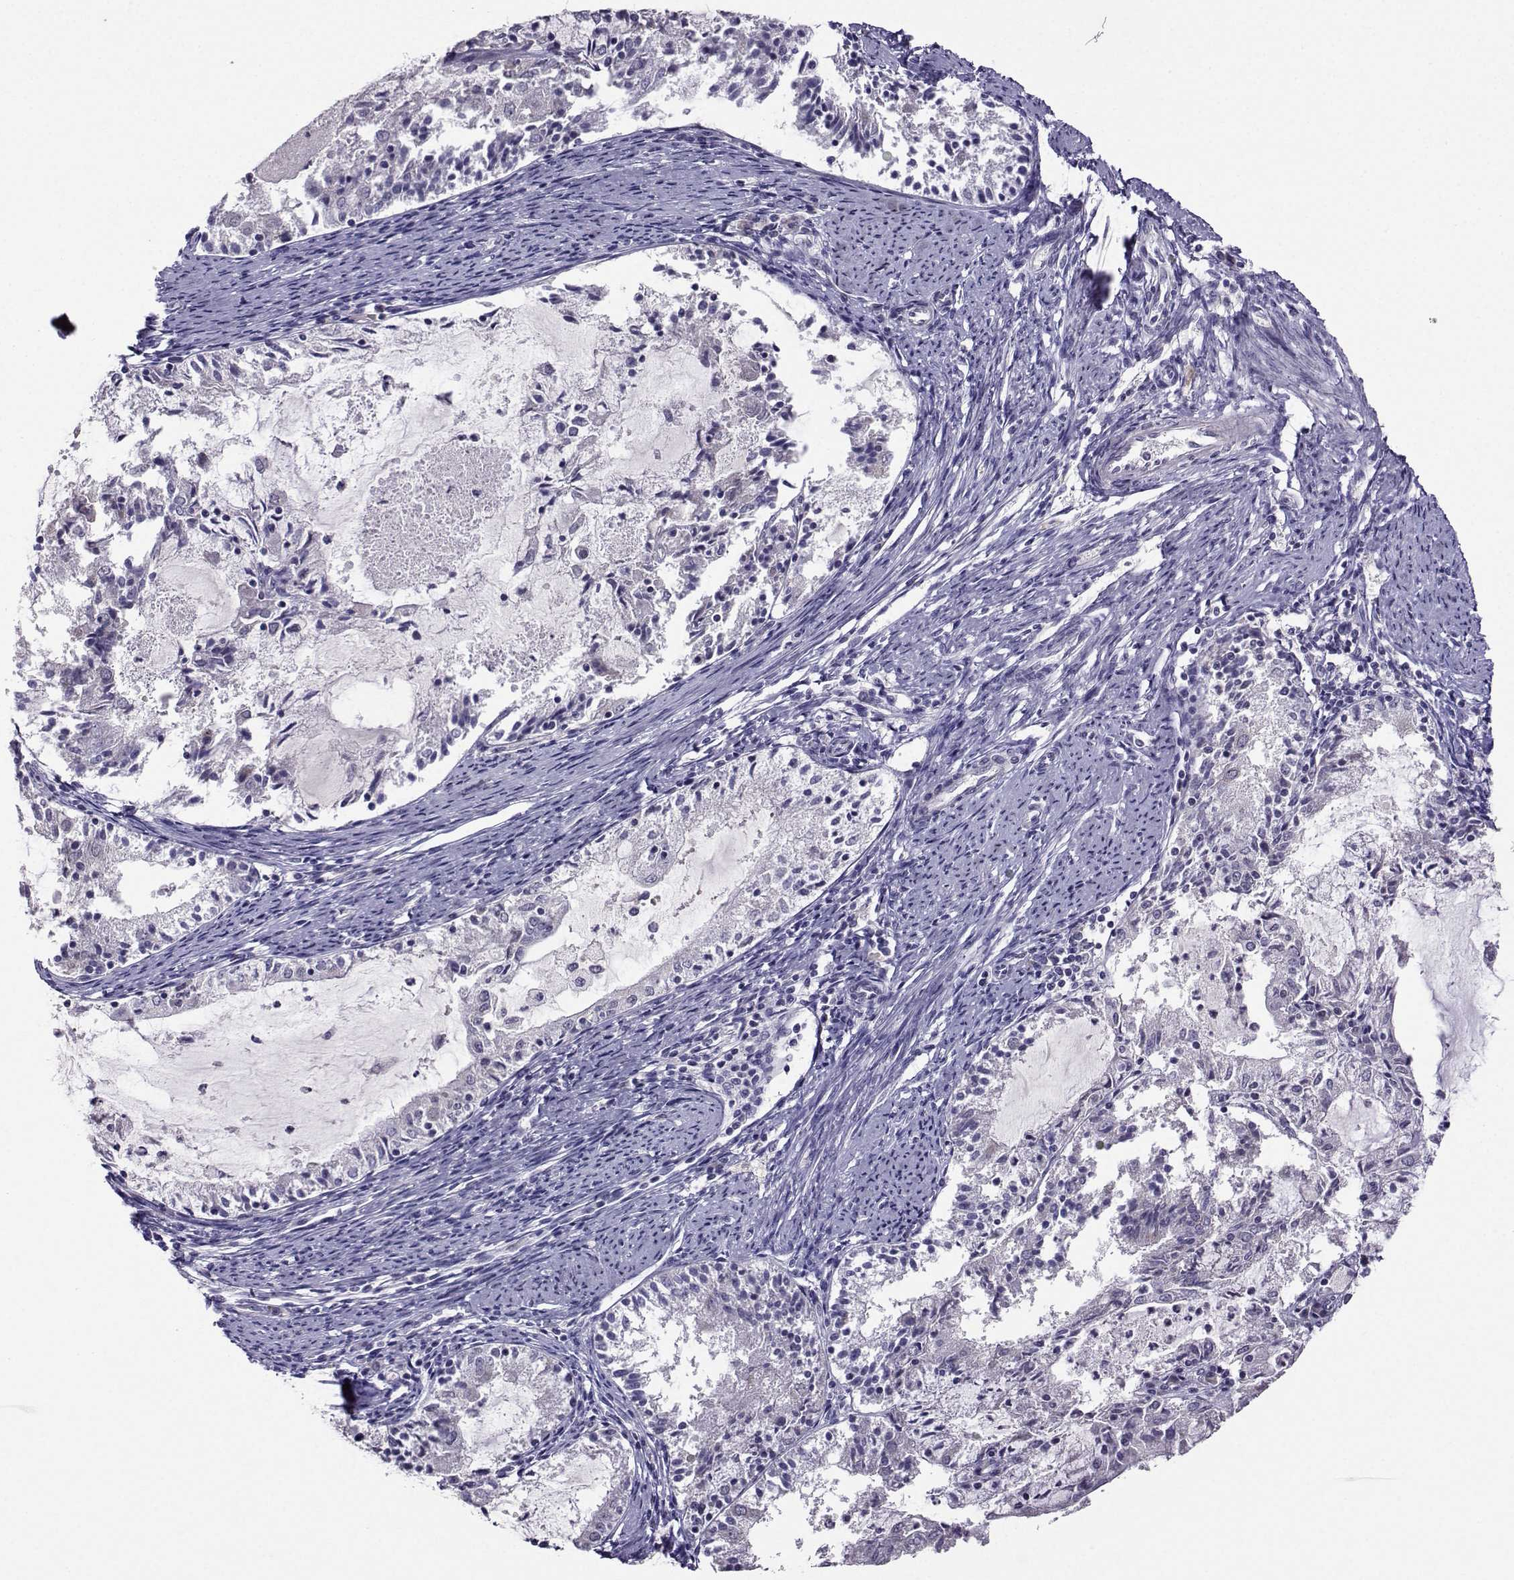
{"staining": {"intensity": "negative", "quantity": "none", "location": "none"}, "tissue": "endometrial cancer", "cell_type": "Tumor cells", "image_type": "cancer", "snomed": [{"axis": "morphology", "description": "Adenocarcinoma, NOS"}, {"axis": "topography", "description": "Endometrium"}], "caption": "This is an immunohistochemistry (IHC) image of human endometrial cancer (adenocarcinoma). There is no staining in tumor cells.", "gene": "DDX20", "patient": {"sex": "female", "age": 57}}